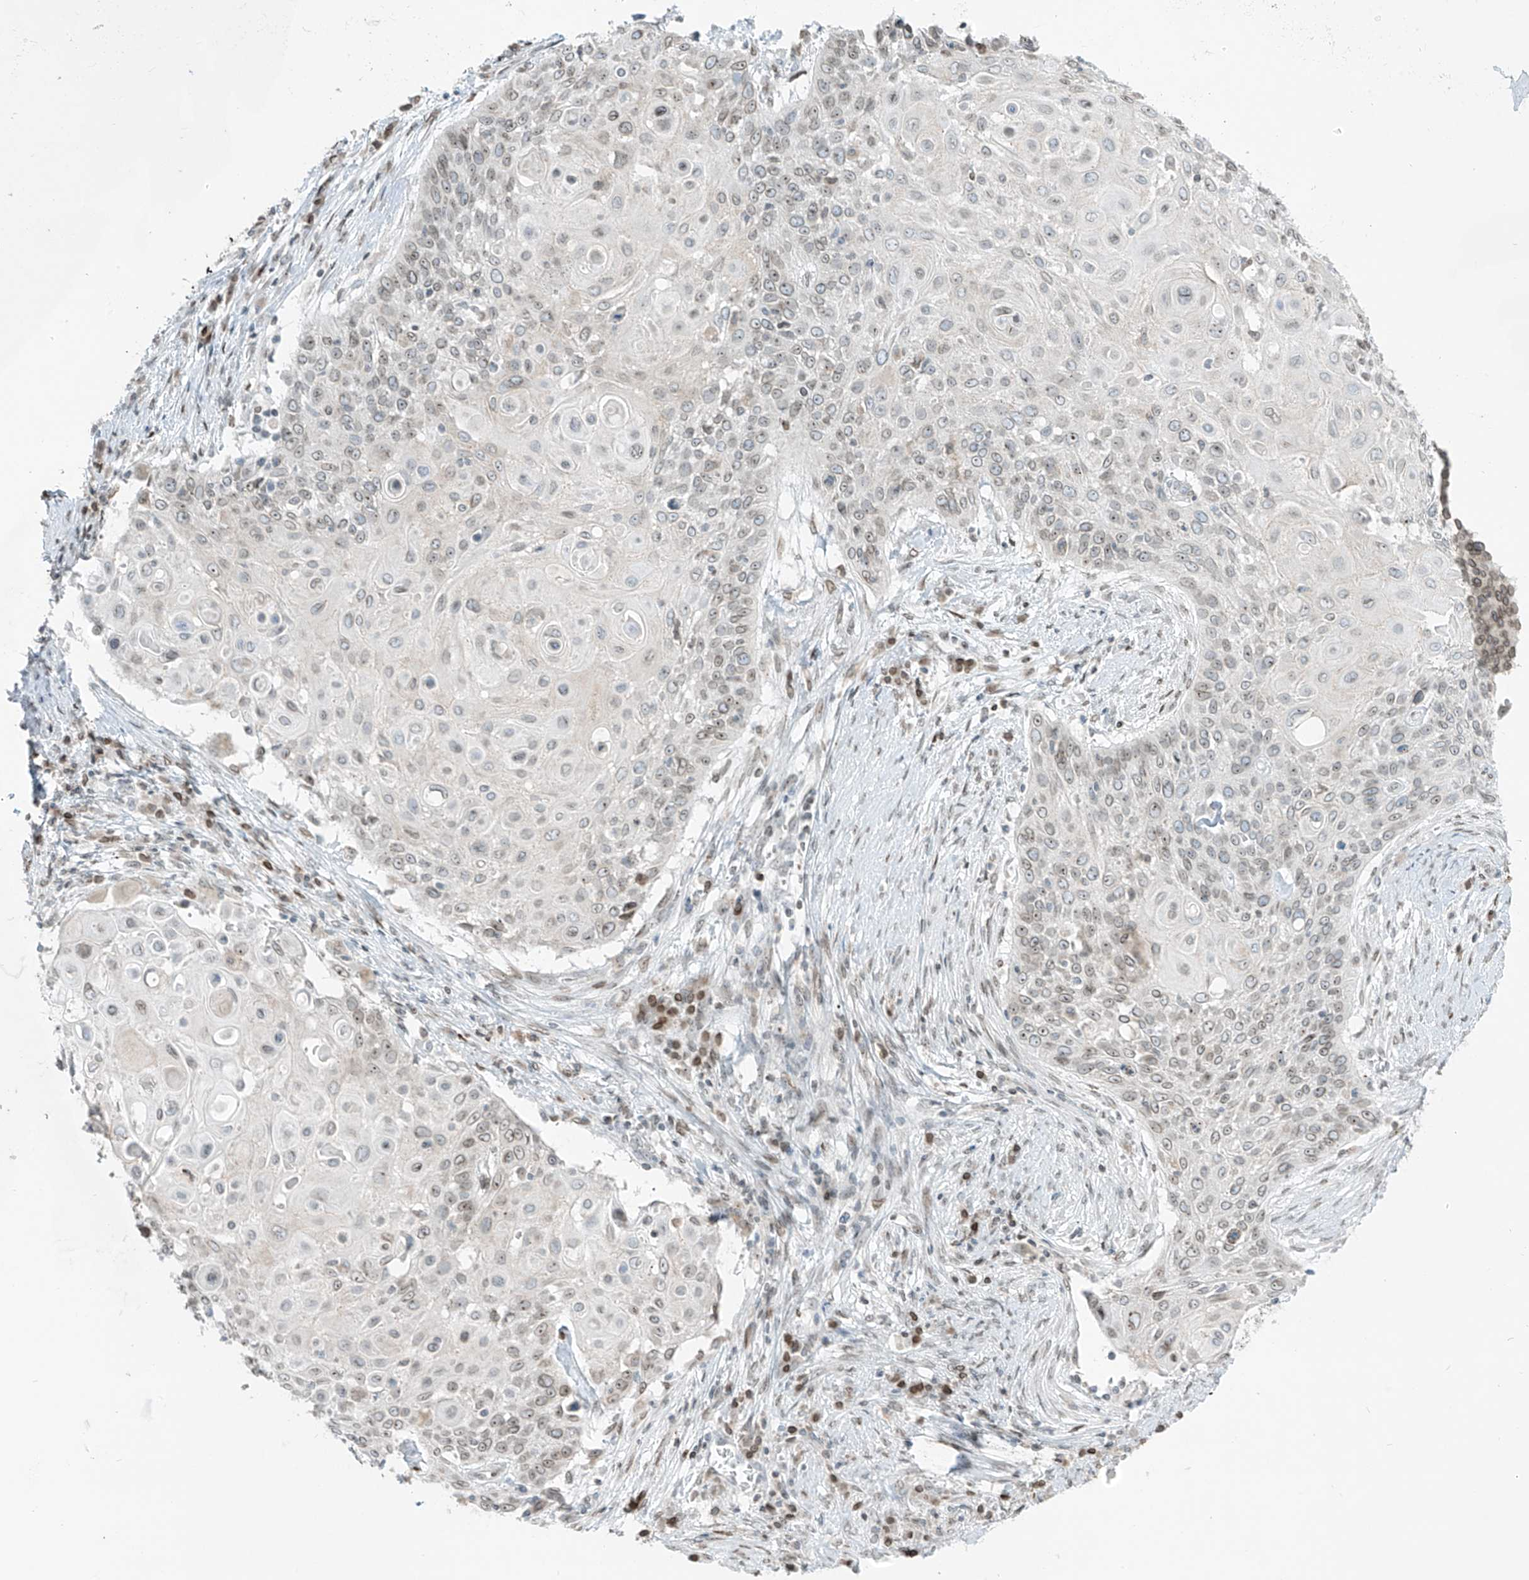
{"staining": {"intensity": "weak", "quantity": "25%-75%", "location": "cytoplasmic/membranous,nuclear"}, "tissue": "cervical cancer", "cell_type": "Tumor cells", "image_type": "cancer", "snomed": [{"axis": "morphology", "description": "Squamous cell carcinoma, NOS"}, {"axis": "topography", "description": "Cervix"}], "caption": "A low amount of weak cytoplasmic/membranous and nuclear positivity is appreciated in approximately 25%-75% of tumor cells in squamous cell carcinoma (cervical) tissue.", "gene": "SAMD15", "patient": {"sex": "female", "age": 39}}